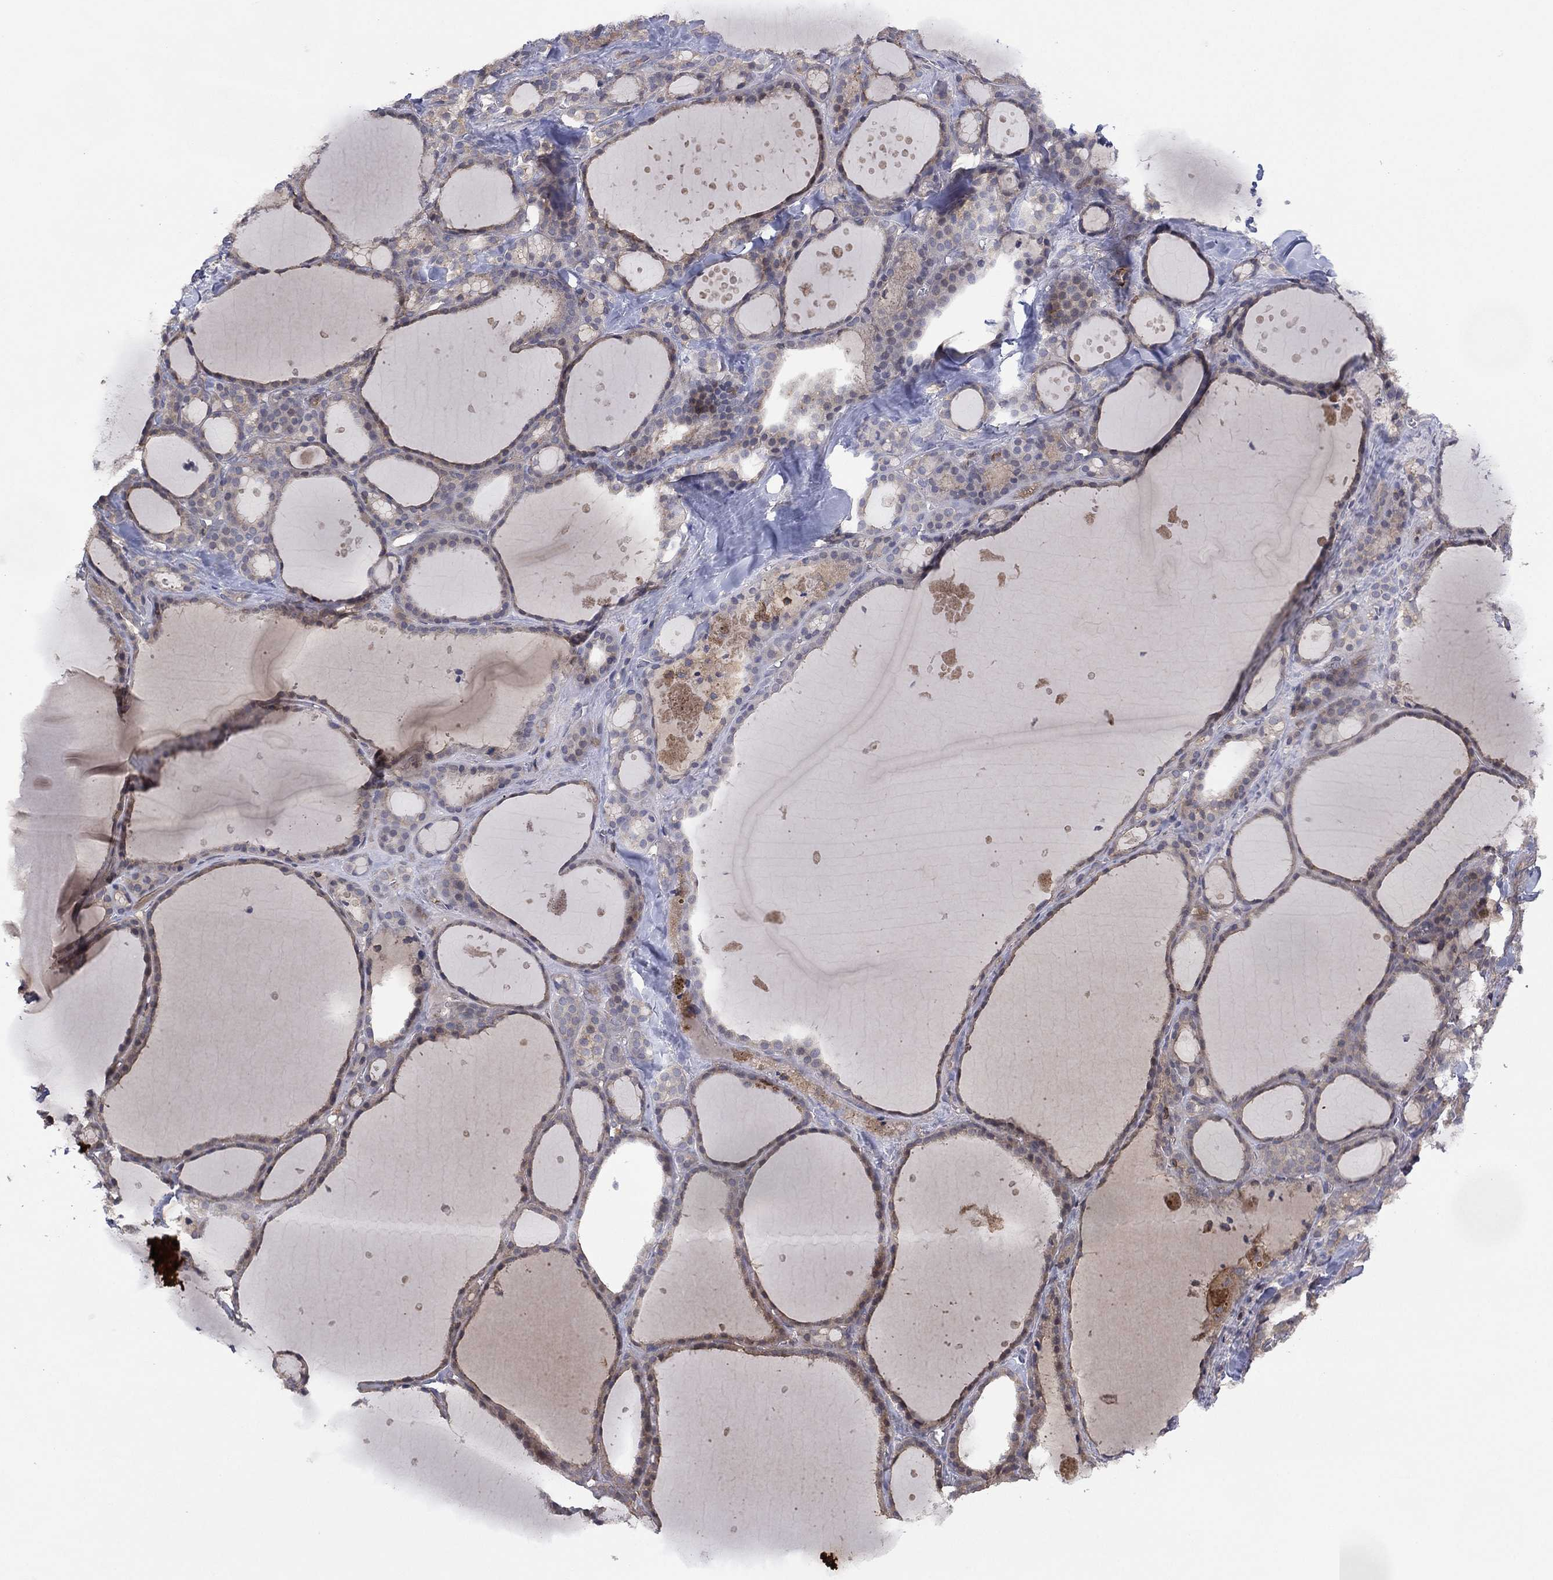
{"staining": {"intensity": "negative", "quantity": "none", "location": "none"}, "tissue": "thyroid gland", "cell_type": "Glandular cells", "image_type": "normal", "snomed": [{"axis": "morphology", "description": "Normal tissue, NOS"}, {"axis": "topography", "description": "Thyroid gland"}], "caption": "Immunohistochemical staining of normal human thyroid gland shows no significant expression in glandular cells.", "gene": "DOCK8", "patient": {"sex": "male", "age": 68}}